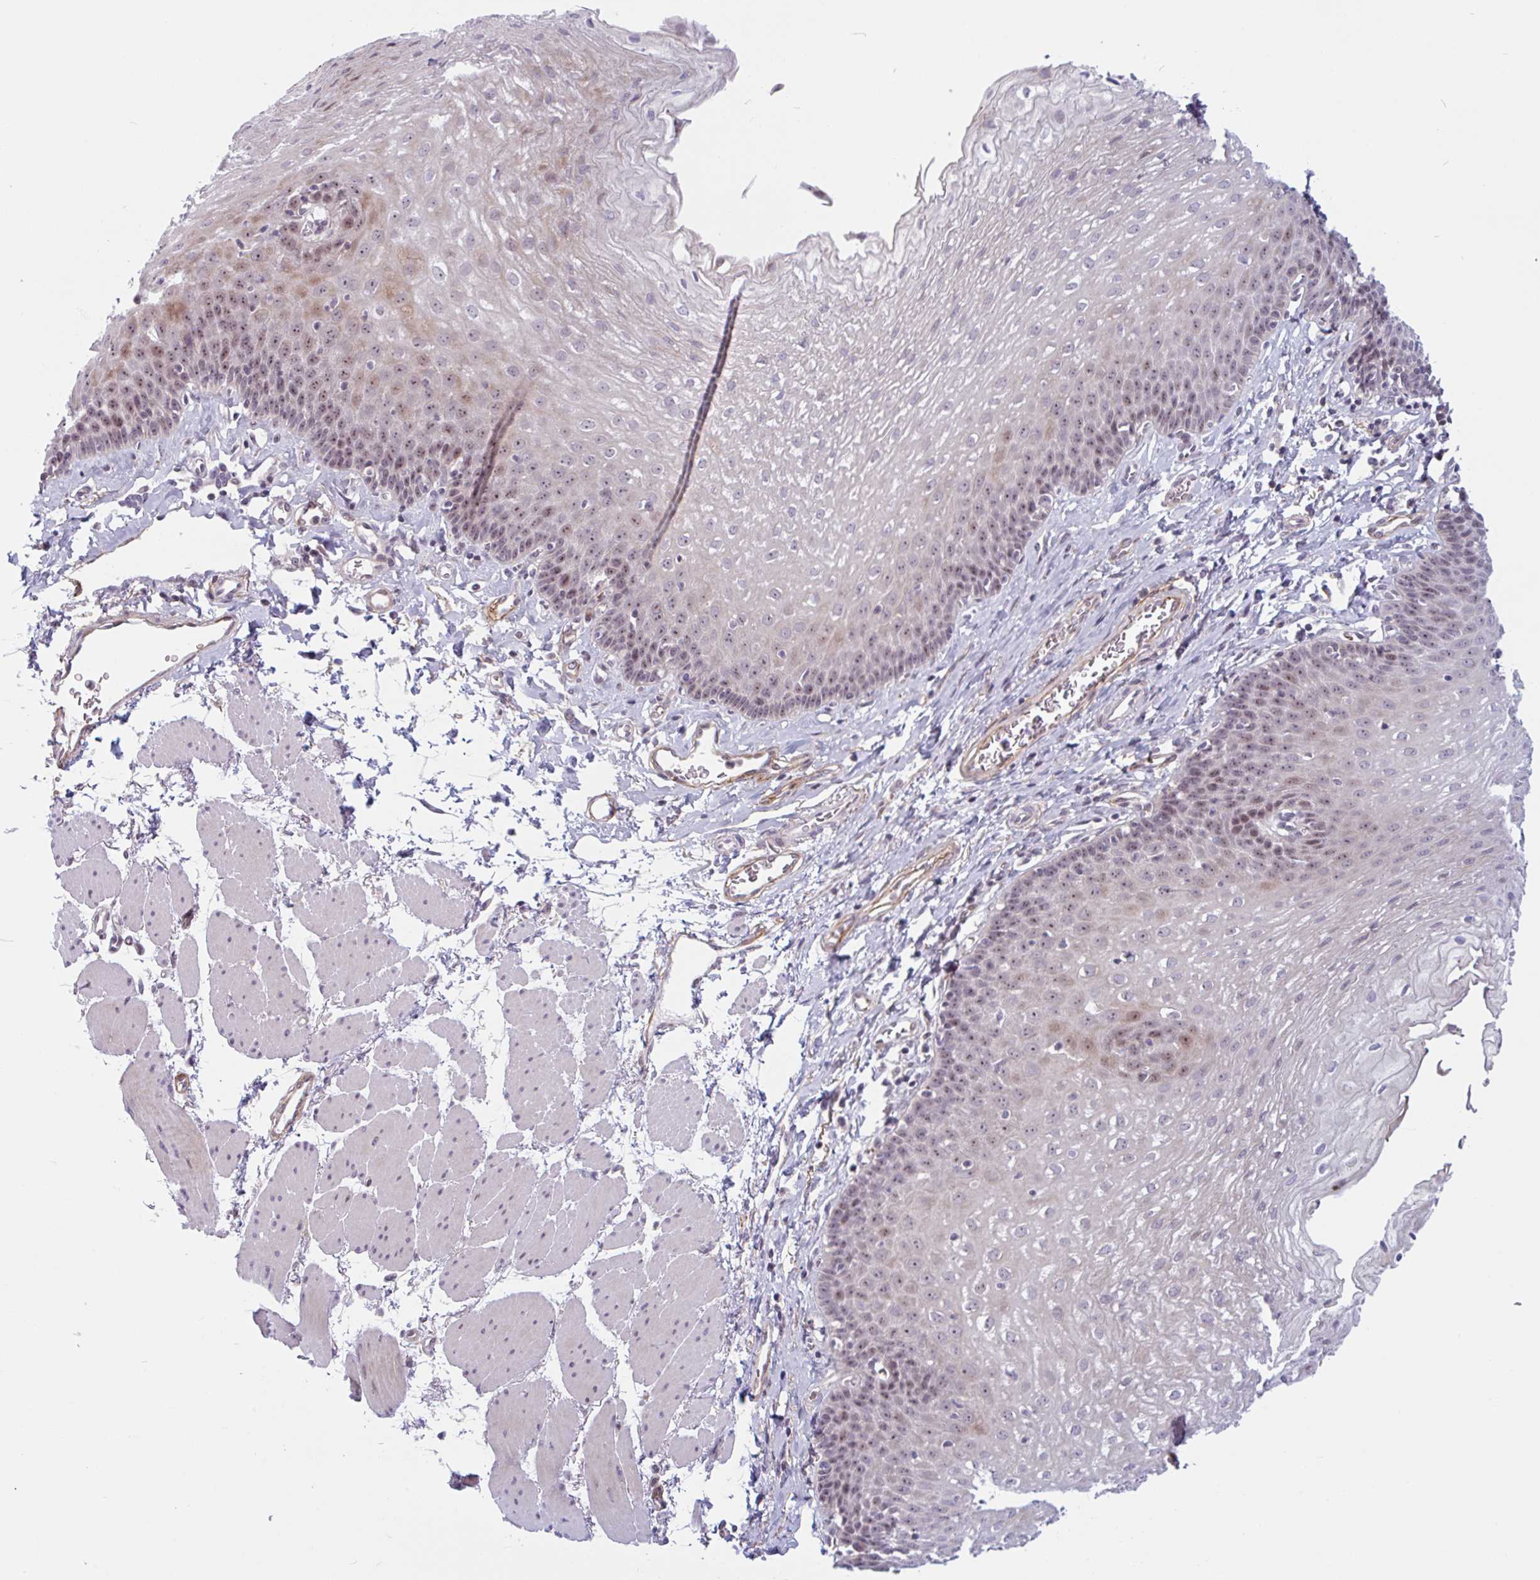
{"staining": {"intensity": "moderate", "quantity": "25%-75%", "location": "nuclear"}, "tissue": "esophagus", "cell_type": "Squamous epithelial cells", "image_type": "normal", "snomed": [{"axis": "morphology", "description": "Normal tissue, NOS"}, {"axis": "topography", "description": "Esophagus"}], "caption": "Immunohistochemical staining of benign human esophagus displays 25%-75% levels of moderate nuclear protein expression in approximately 25%-75% of squamous epithelial cells. The protein of interest is stained brown, and the nuclei are stained in blue (DAB (3,3'-diaminobenzidine) IHC with brightfield microscopy, high magnification).", "gene": "TMEM119", "patient": {"sex": "female", "age": 81}}